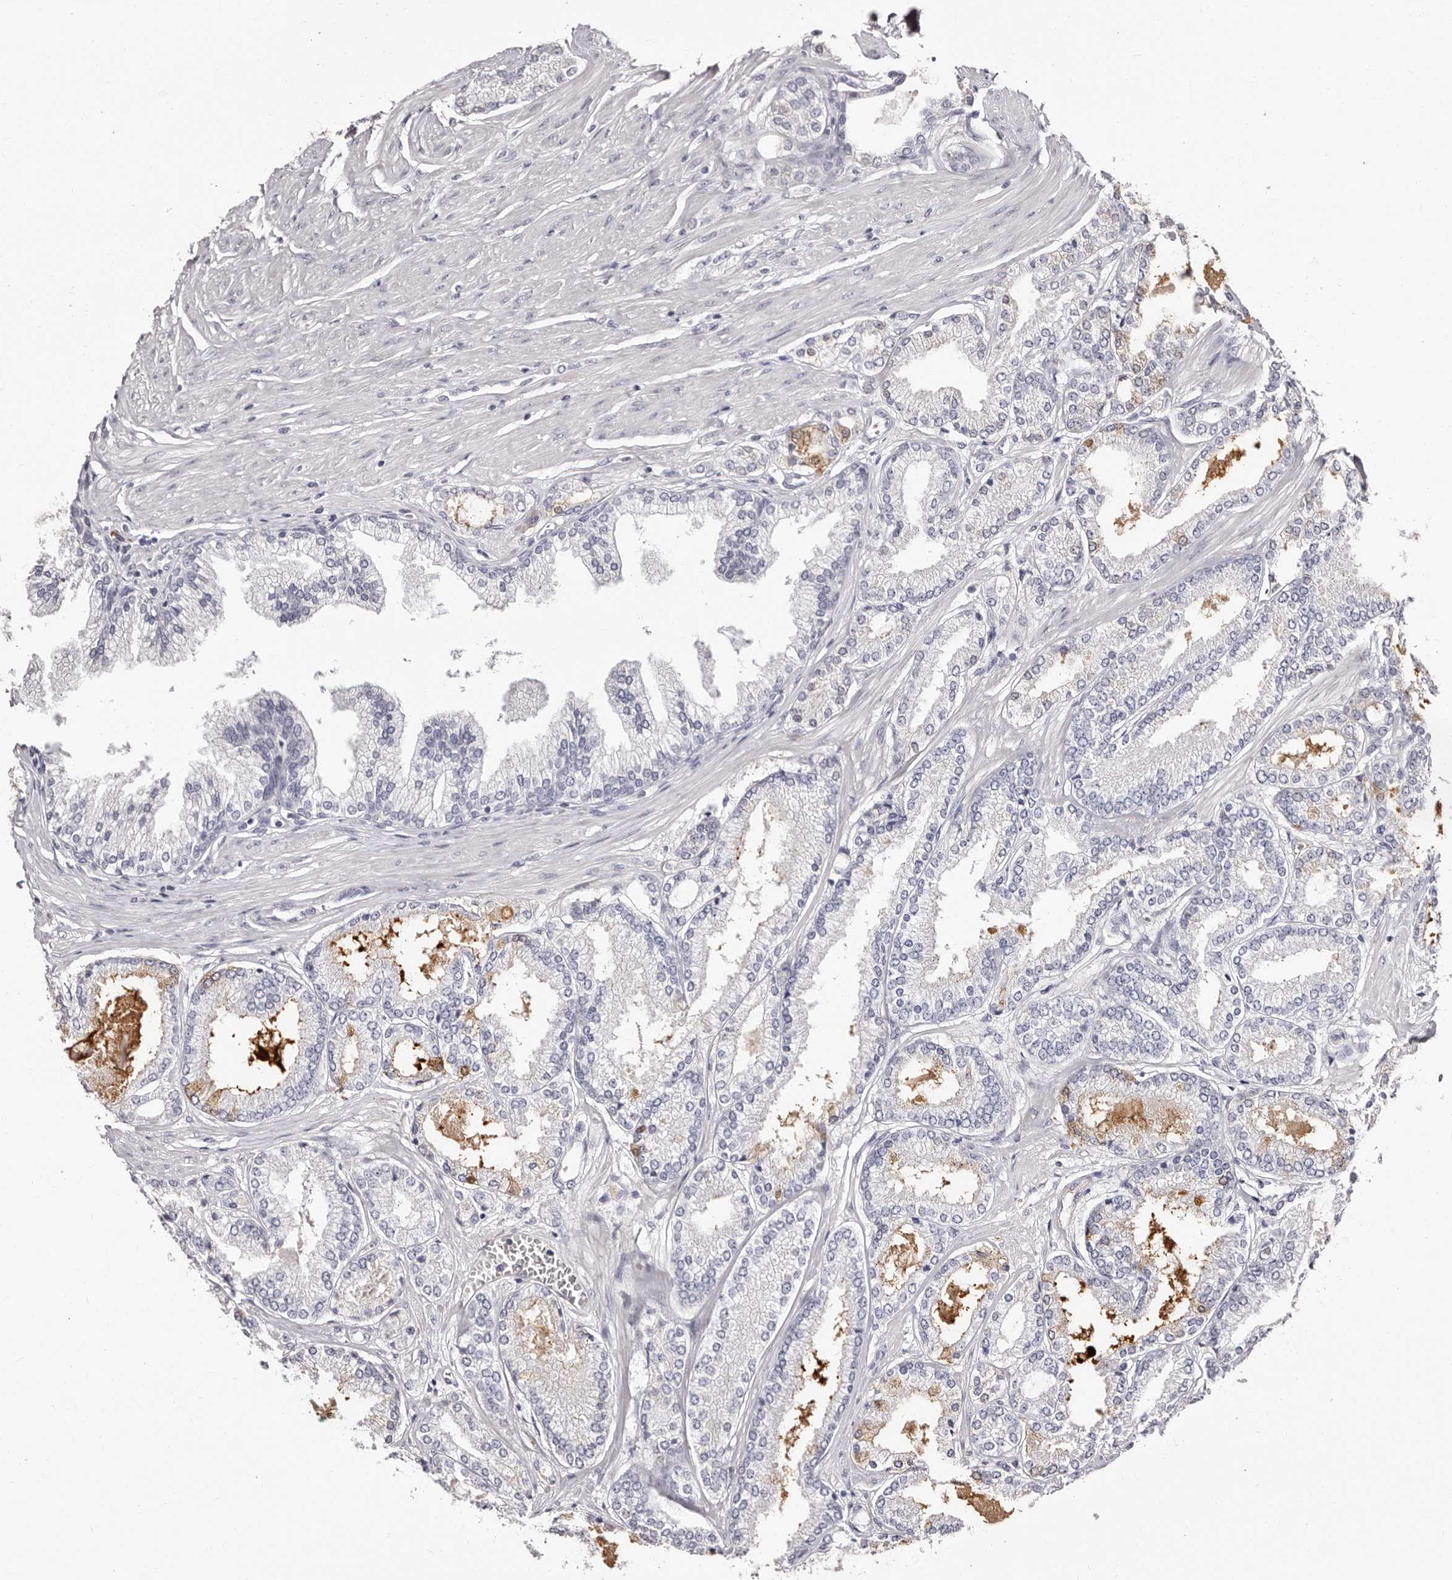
{"staining": {"intensity": "negative", "quantity": "none", "location": "none"}, "tissue": "prostate cancer", "cell_type": "Tumor cells", "image_type": "cancer", "snomed": [{"axis": "morphology", "description": "Adenocarcinoma, Low grade"}, {"axis": "topography", "description": "Prostate"}], "caption": "Prostate cancer stained for a protein using IHC exhibits no staining tumor cells.", "gene": "TBC1D22B", "patient": {"sex": "male", "age": 62}}